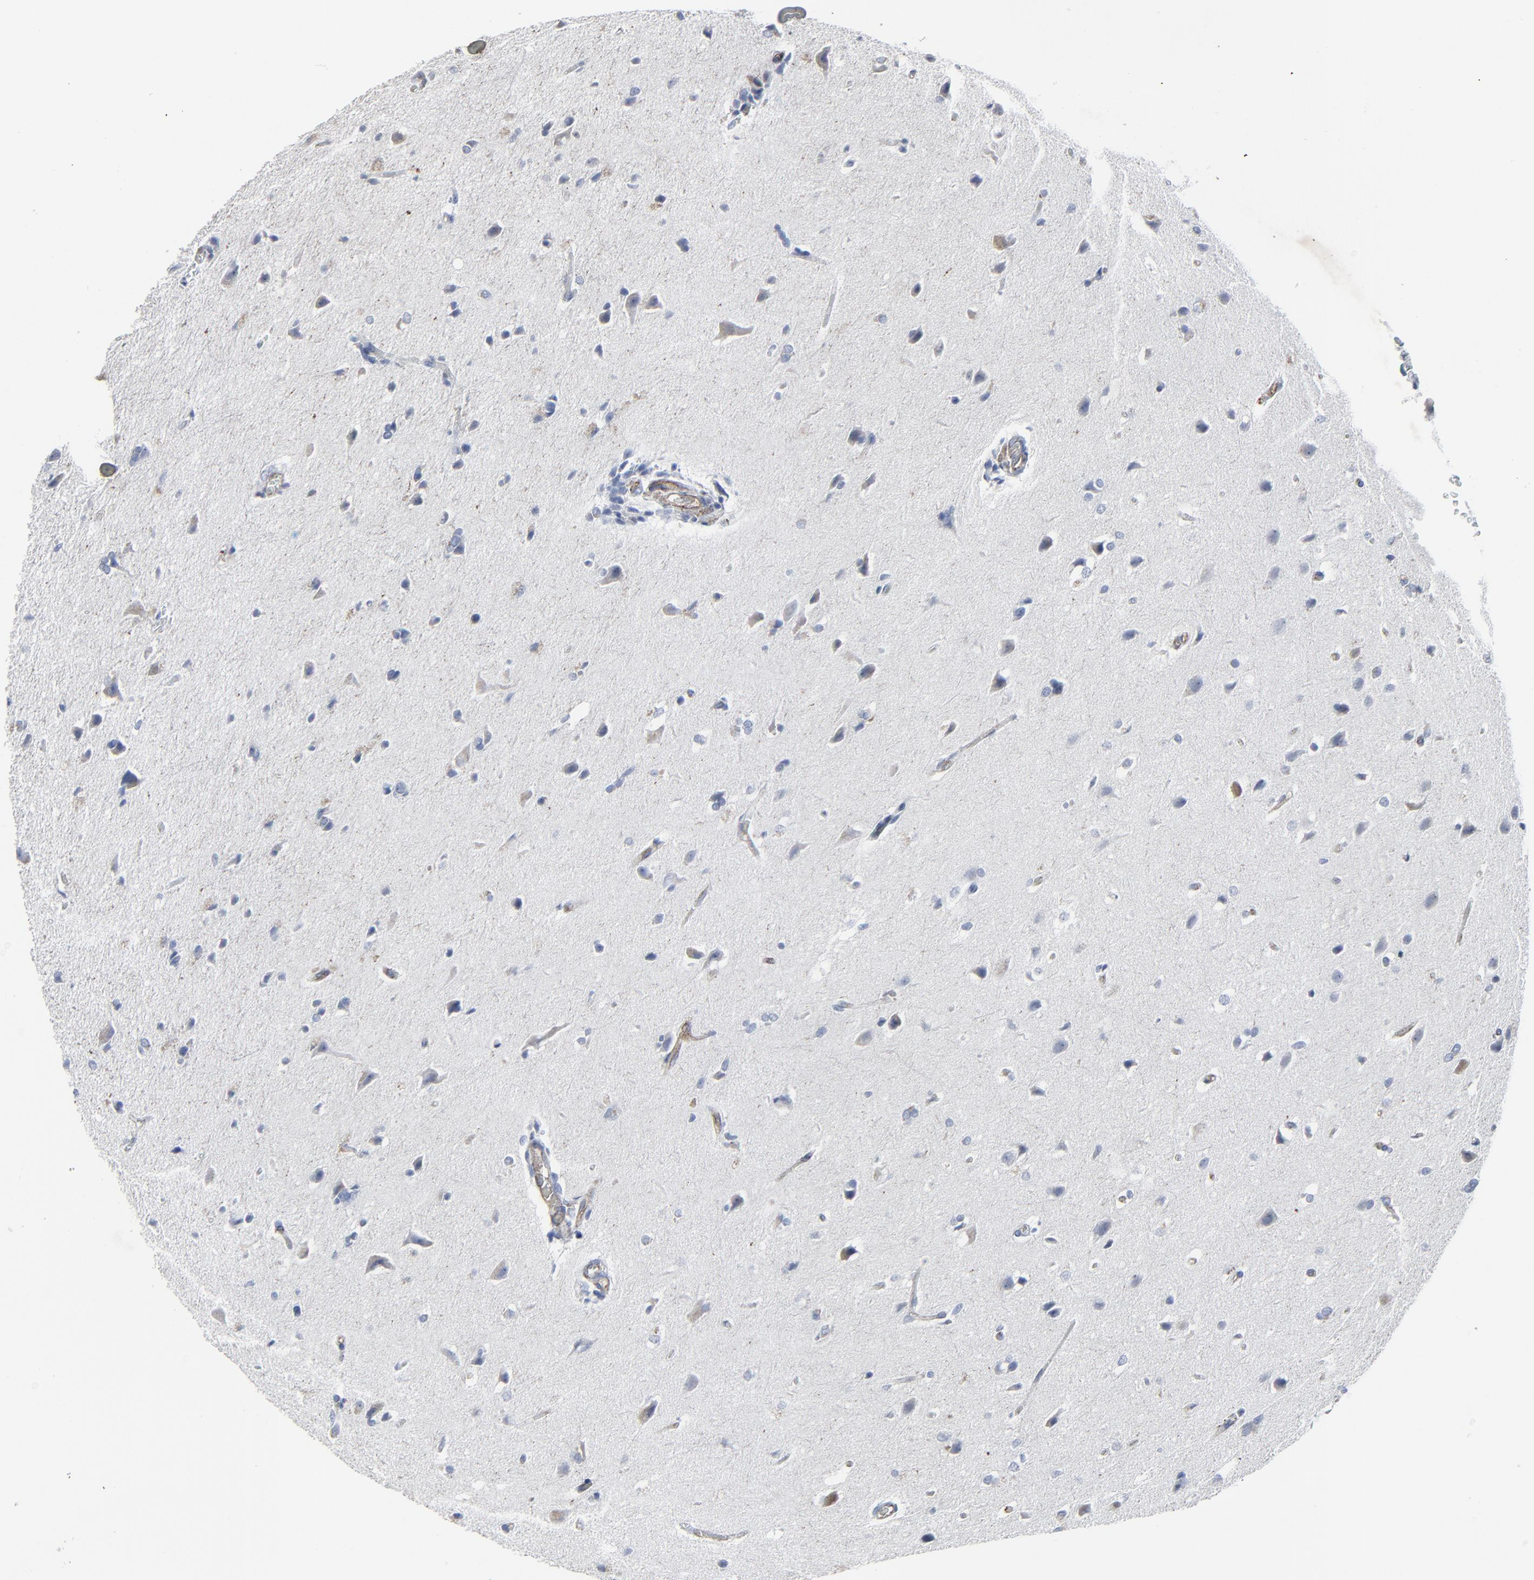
{"staining": {"intensity": "weak", "quantity": "<25%", "location": "nuclear"}, "tissue": "glioma", "cell_type": "Tumor cells", "image_type": "cancer", "snomed": [{"axis": "morphology", "description": "Glioma, malignant, High grade"}, {"axis": "topography", "description": "Brain"}], "caption": "This is a histopathology image of IHC staining of glioma, which shows no staining in tumor cells.", "gene": "BIRC3", "patient": {"sex": "male", "age": 68}}